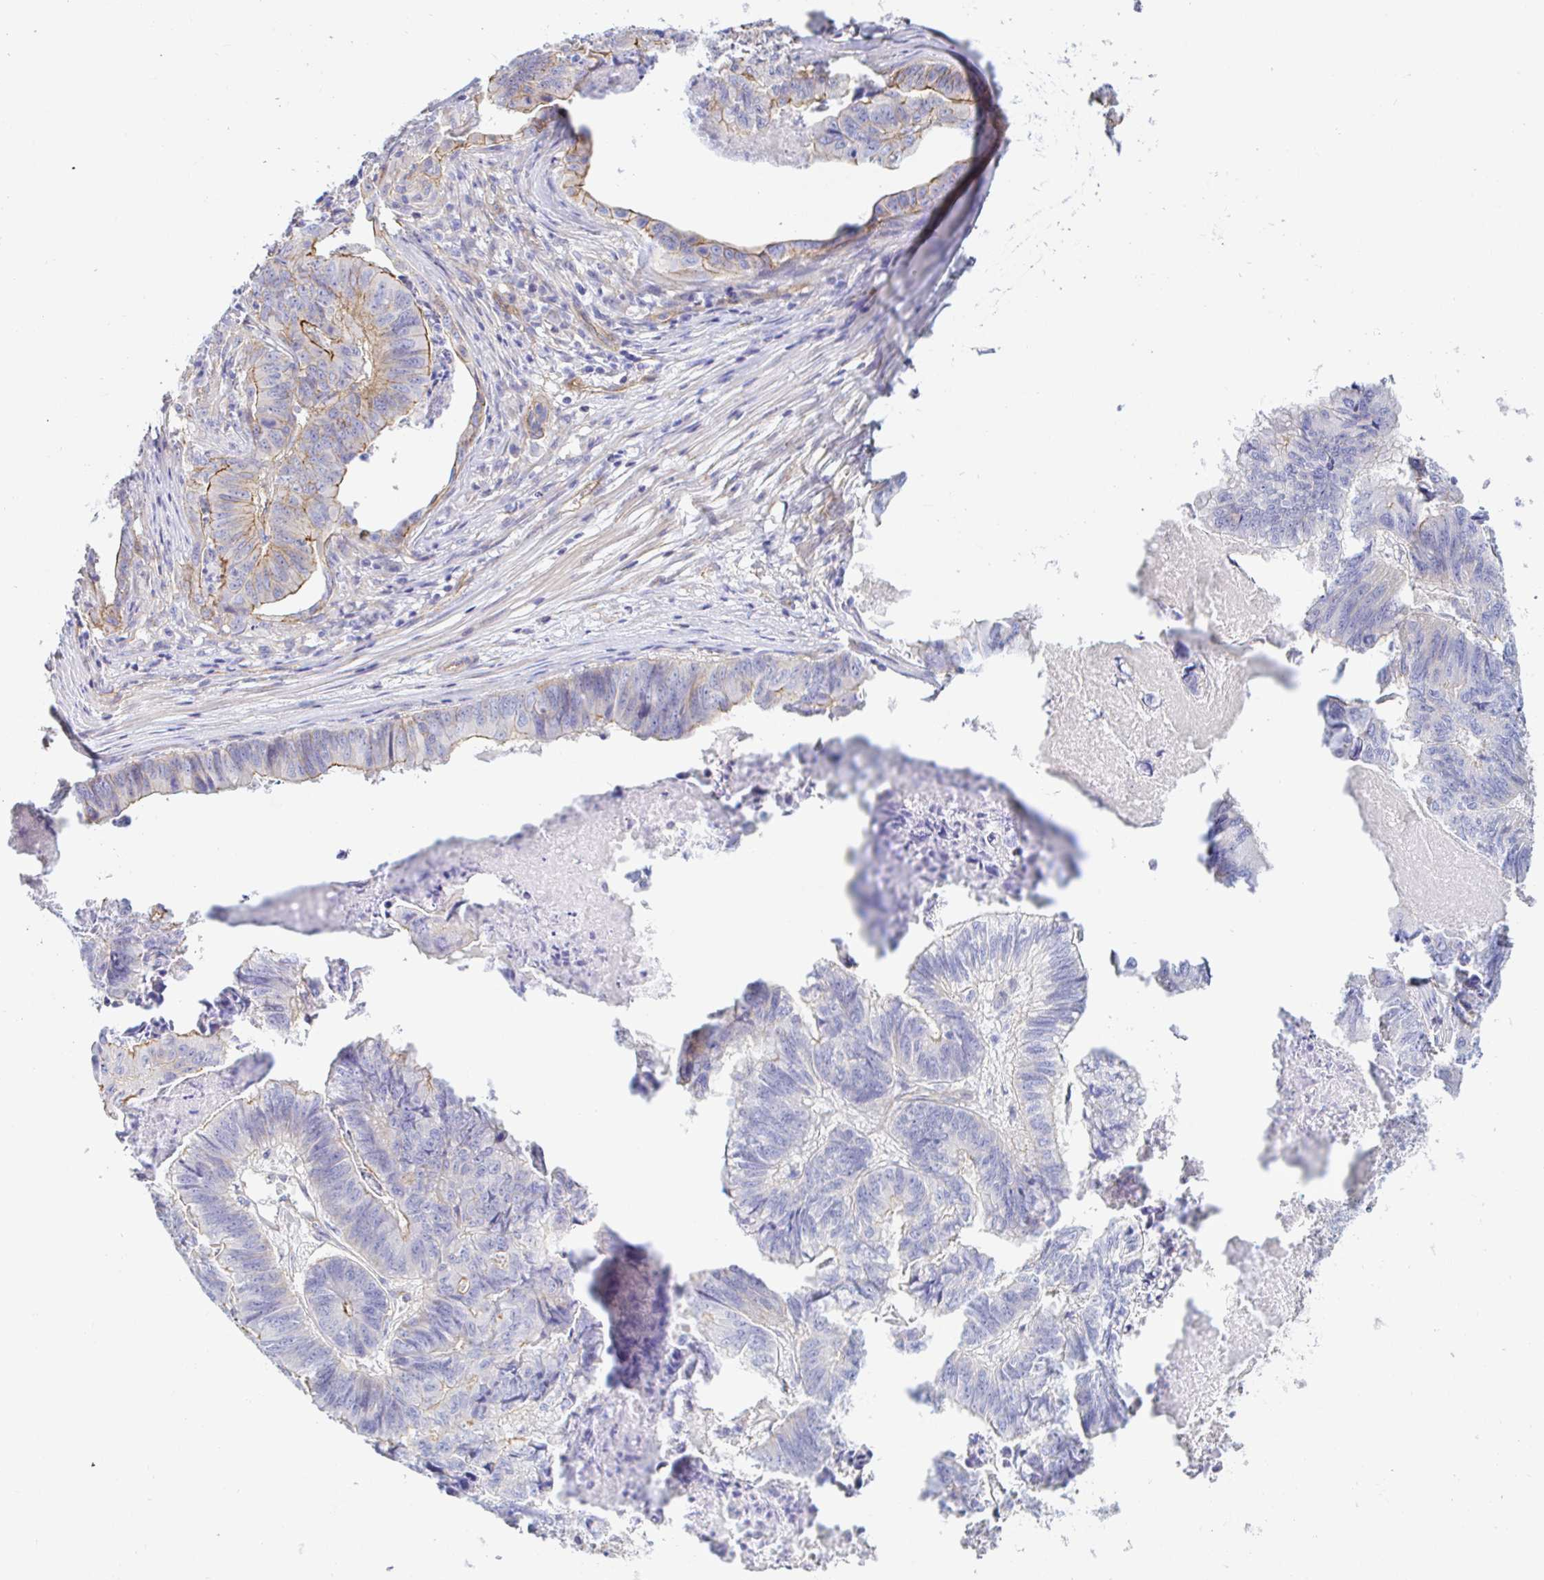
{"staining": {"intensity": "weak", "quantity": "<25%", "location": "cytoplasmic/membranous"}, "tissue": "stomach cancer", "cell_type": "Tumor cells", "image_type": "cancer", "snomed": [{"axis": "morphology", "description": "Adenocarcinoma, NOS"}, {"axis": "topography", "description": "Stomach, lower"}], "caption": "Immunohistochemistry (IHC) of human stomach cancer displays no staining in tumor cells. The staining was performed using DAB to visualize the protein expression in brown, while the nuclei were stained in blue with hematoxylin (Magnification: 20x).", "gene": "ARL4D", "patient": {"sex": "male", "age": 77}}